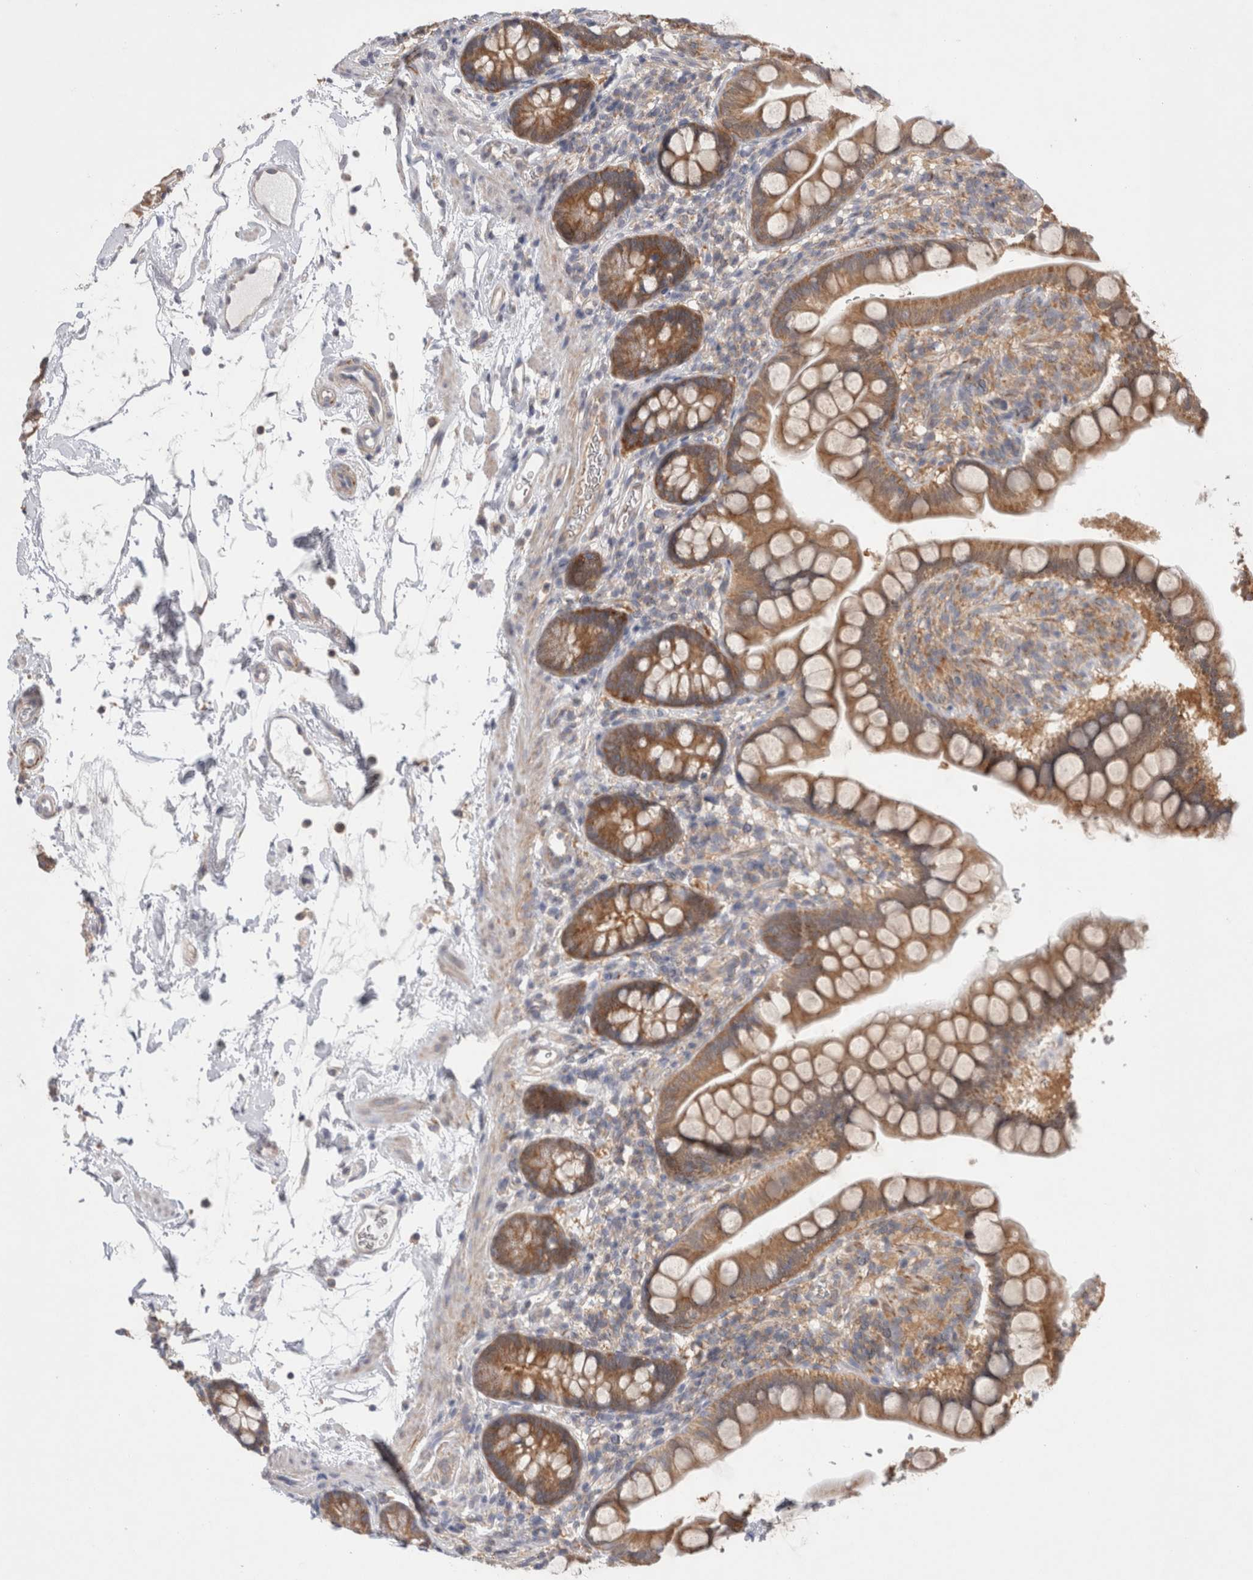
{"staining": {"intensity": "moderate", "quantity": ">75%", "location": "cytoplasmic/membranous"}, "tissue": "small intestine", "cell_type": "Glandular cells", "image_type": "normal", "snomed": [{"axis": "morphology", "description": "Normal tissue, NOS"}, {"axis": "topography", "description": "Small intestine"}], "caption": "Immunohistochemical staining of normal human small intestine shows >75% levels of moderate cytoplasmic/membranous protein expression in approximately >75% of glandular cells. (brown staining indicates protein expression, while blue staining denotes nuclei).", "gene": "NDOR1", "patient": {"sex": "female", "age": 84}}